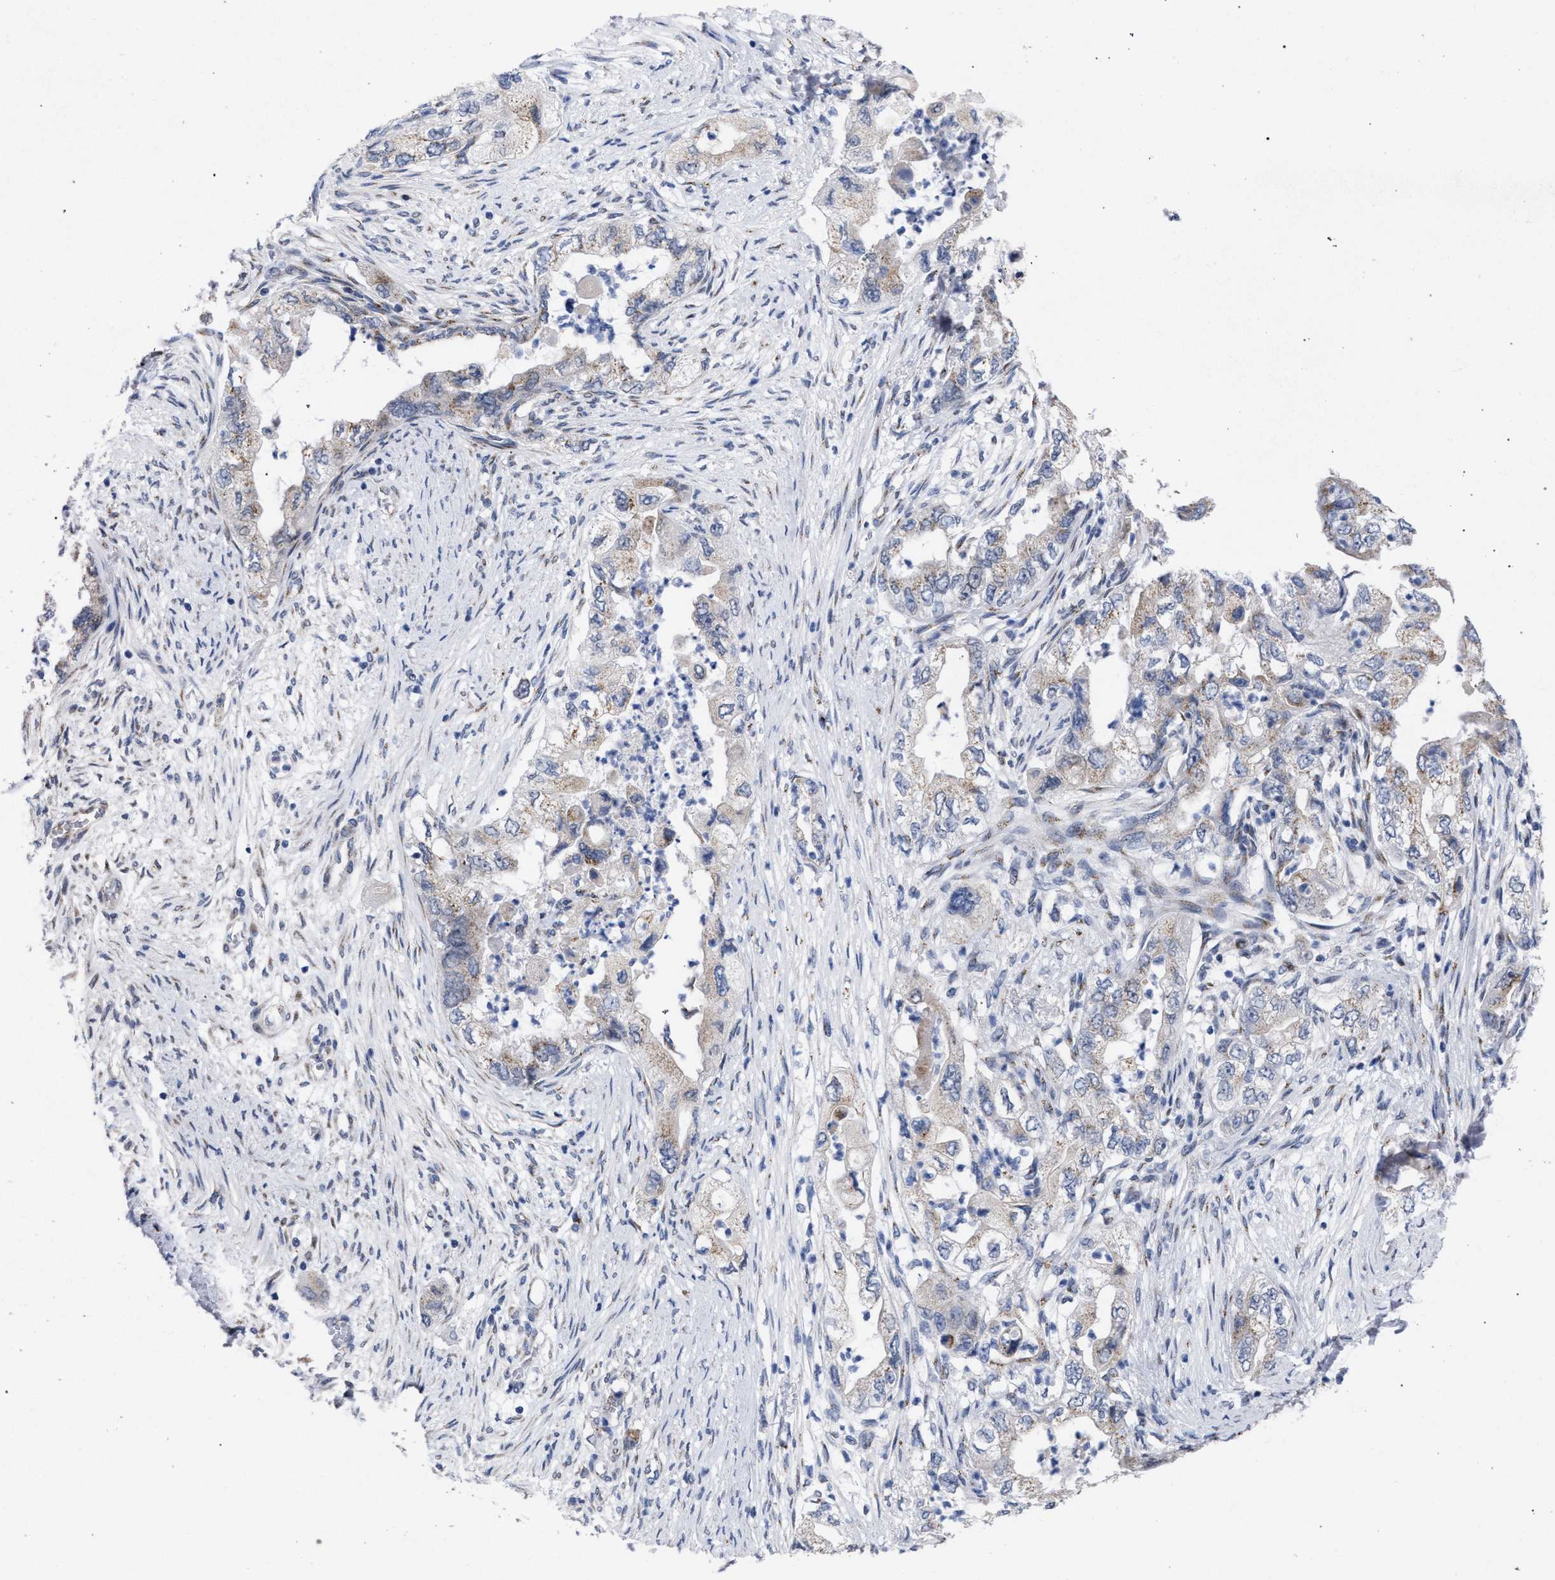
{"staining": {"intensity": "weak", "quantity": "<25%", "location": "cytoplasmic/membranous"}, "tissue": "pancreatic cancer", "cell_type": "Tumor cells", "image_type": "cancer", "snomed": [{"axis": "morphology", "description": "Adenocarcinoma, NOS"}, {"axis": "topography", "description": "Pancreas"}], "caption": "Pancreatic cancer (adenocarcinoma) stained for a protein using IHC reveals no positivity tumor cells.", "gene": "GOLGA2", "patient": {"sex": "female", "age": 73}}